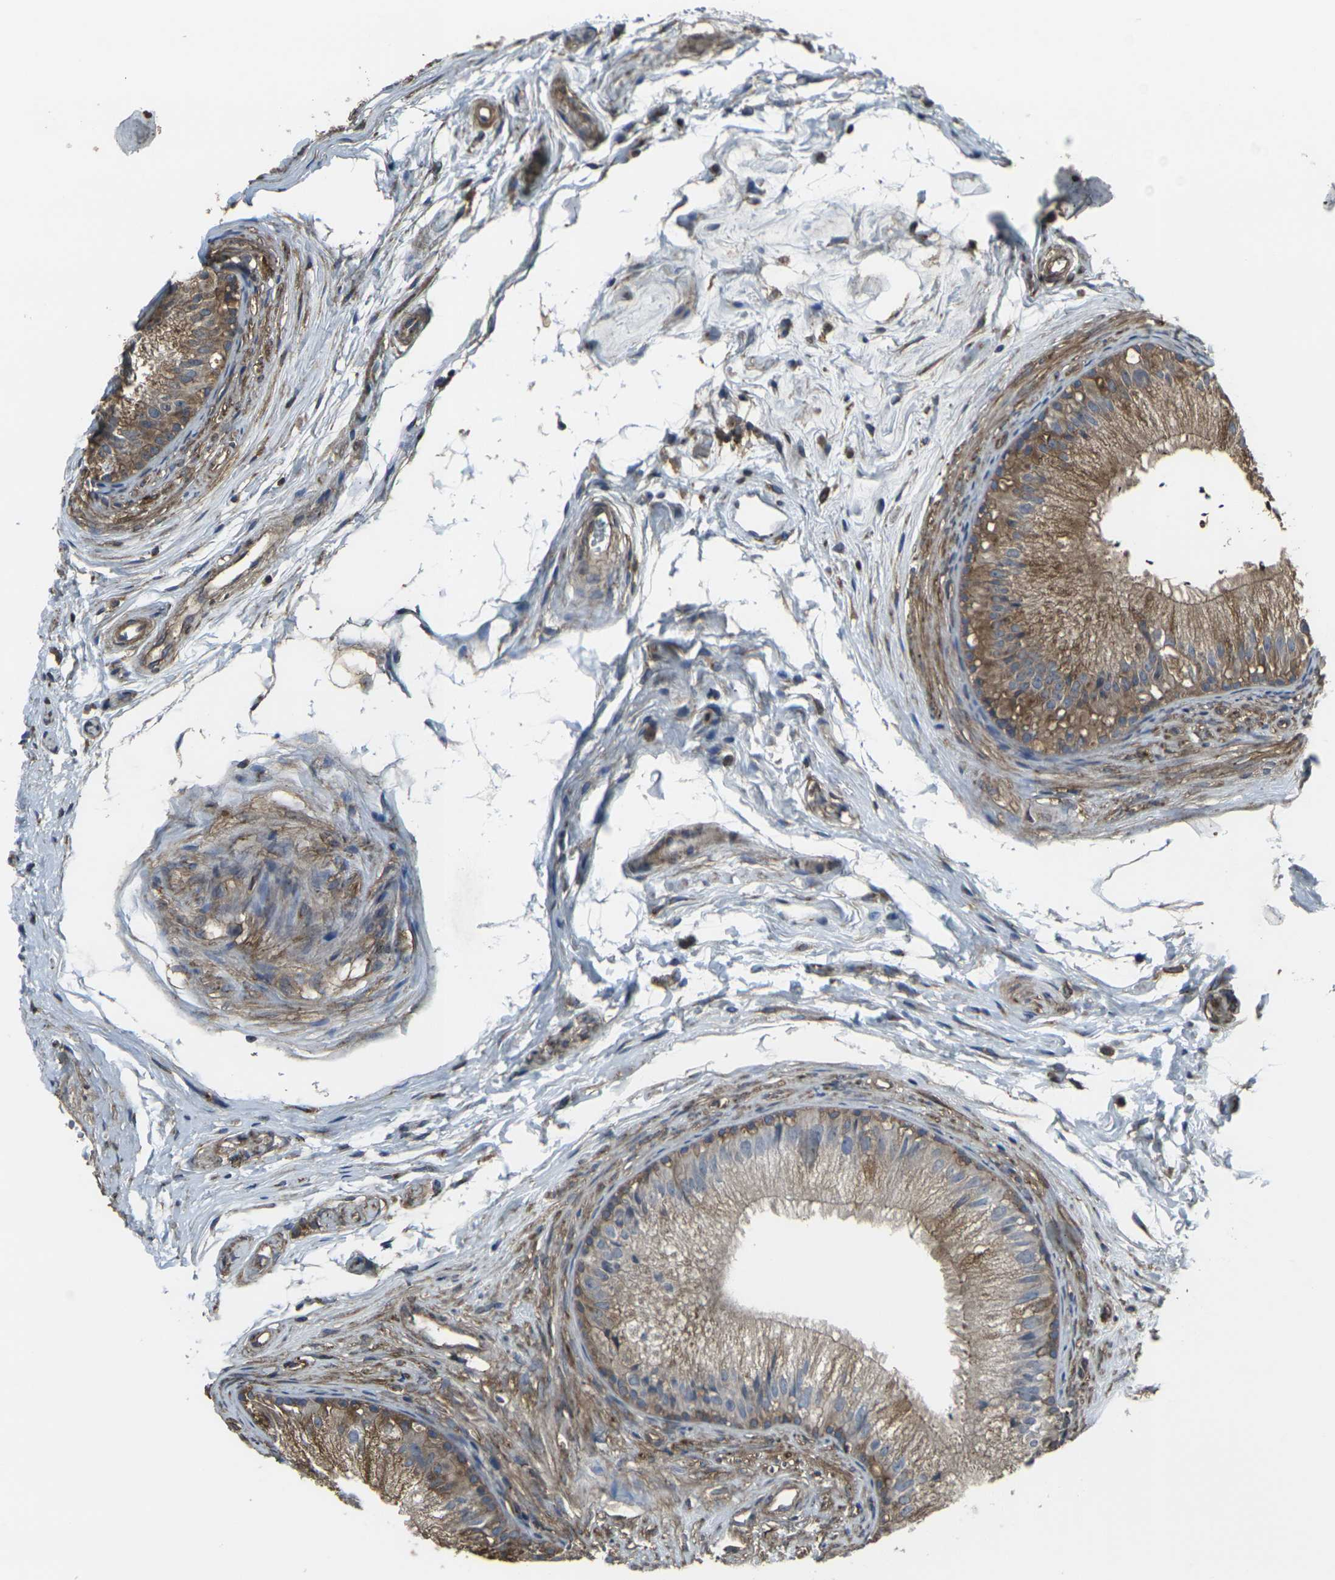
{"staining": {"intensity": "moderate", "quantity": ">75%", "location": "cytoplasmic/membranous"}, "tissue": "epididymis", "cell_type": "Glandular cells", "image_type": "normal", "snomed": [{"axis": "morphology", "description": "Normal tissue, NOS"}, {"axis": "topography", "description": "Epididymis"}], "caption": "Normal epididymis shows moderate cytoplasmic/membranous staining in about >75% of glandular cells (DAB (3,3'-diaminobenzidine) IHC, brown staining for protein, blue staining for nuclei)..", "gene": "PRKACB", "patient": {"sex": "male", "age": 56}}